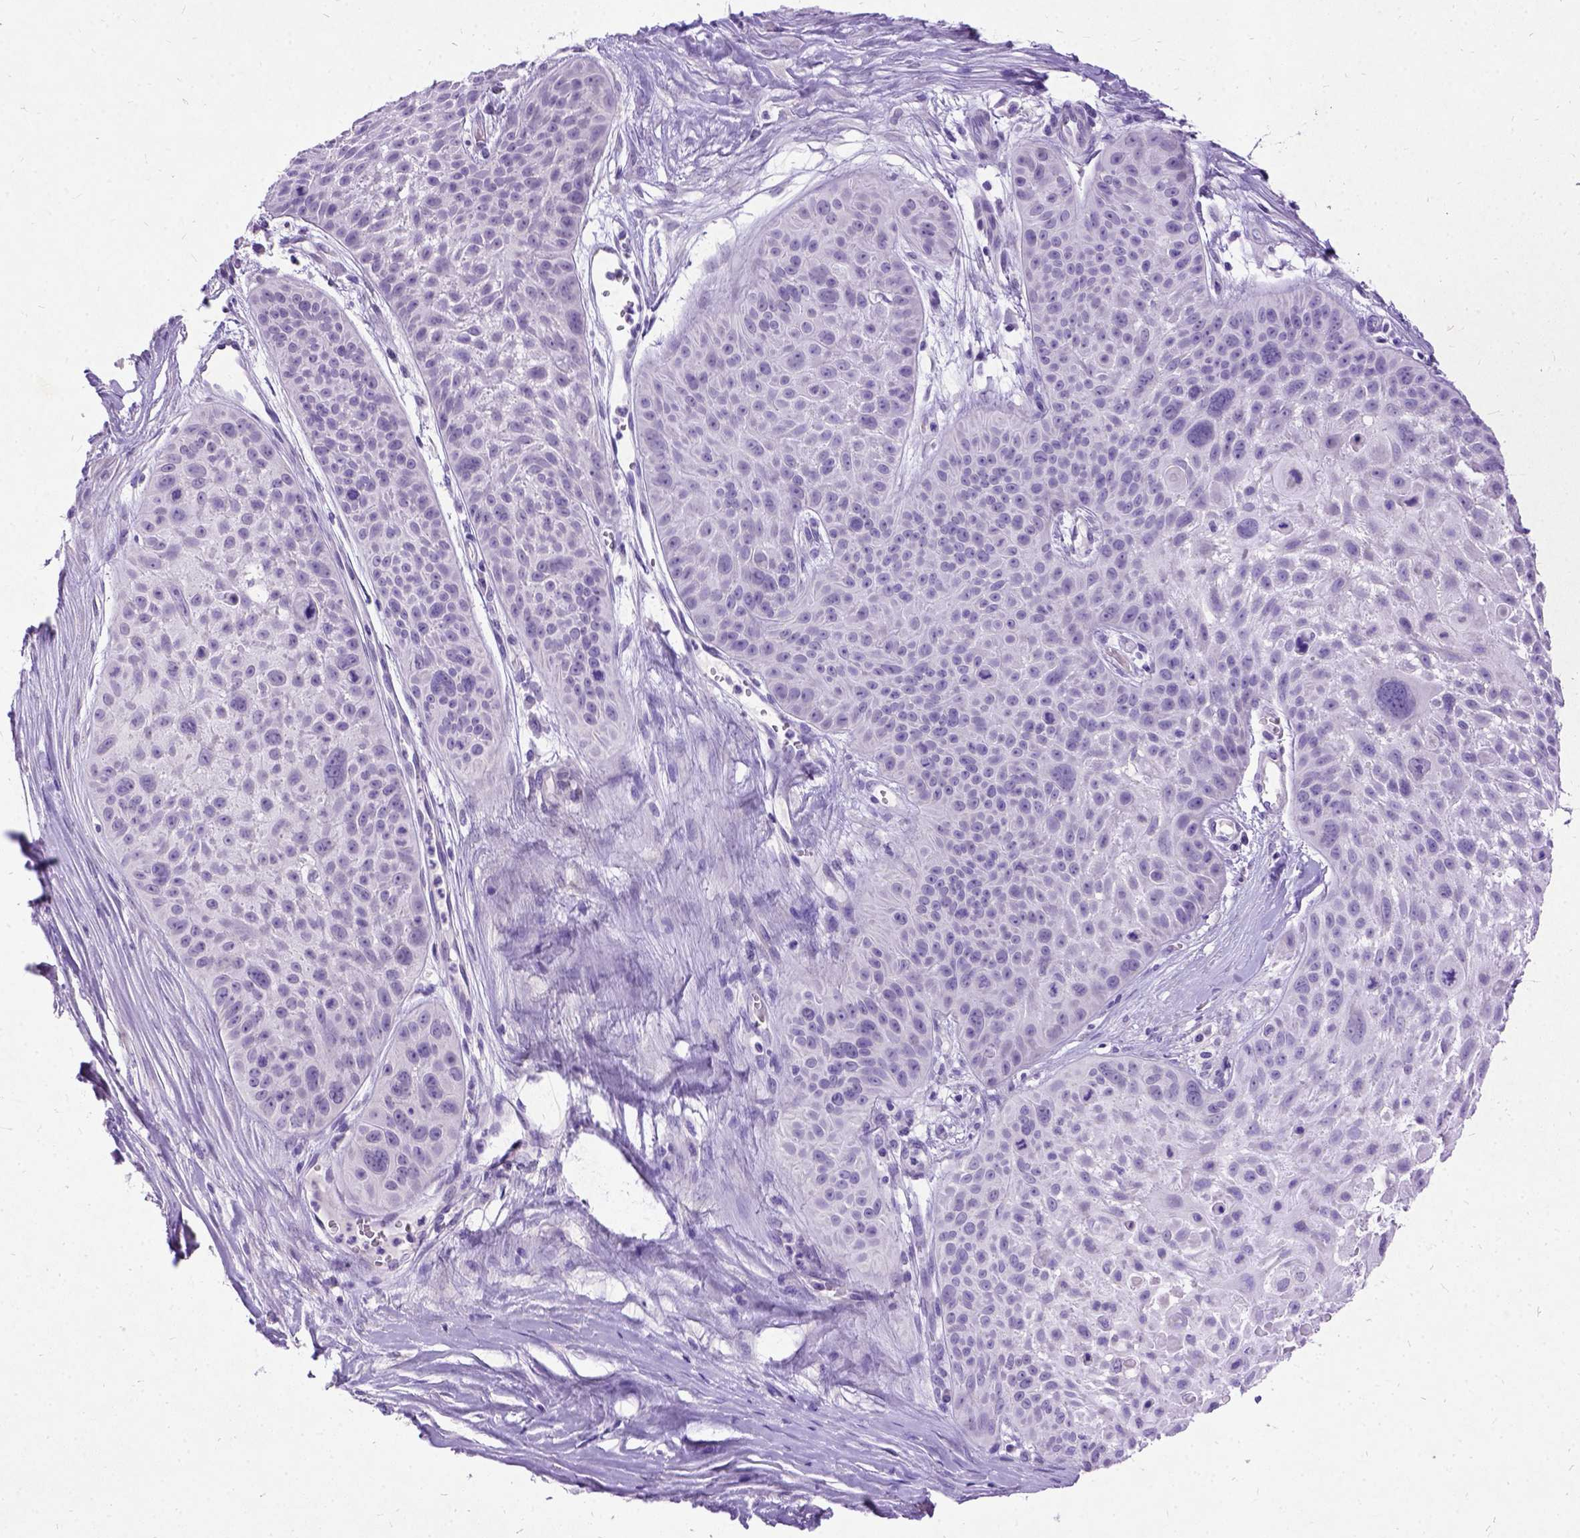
{"staining": {"intensity": "negative", "quantity": "none", "location": "none"}, "tissue": "skin cancer", "cell_type": "Tumor cells", "image_type": "cancer", "snomed": [{"axis": "morphology", "description": "Squamous cell carcinoma, NOS"}, {"axis": "topography", "description": "Skin"}, {"axis": "topography", "description": "Anal"}], "caption": "This histopathology image is of skin cancer stained with IHC to label a protein in brown with the nuclei are counter-stained blue. There is no positivity in tumor cells. The staining is performed using DAB (3,3'-diaminobenzidine) brown chromogen with nuclei counter-stained in using hematoxylin.", "gene": "NEUROD4", "patient": {"sex": "female", "age": 75}}